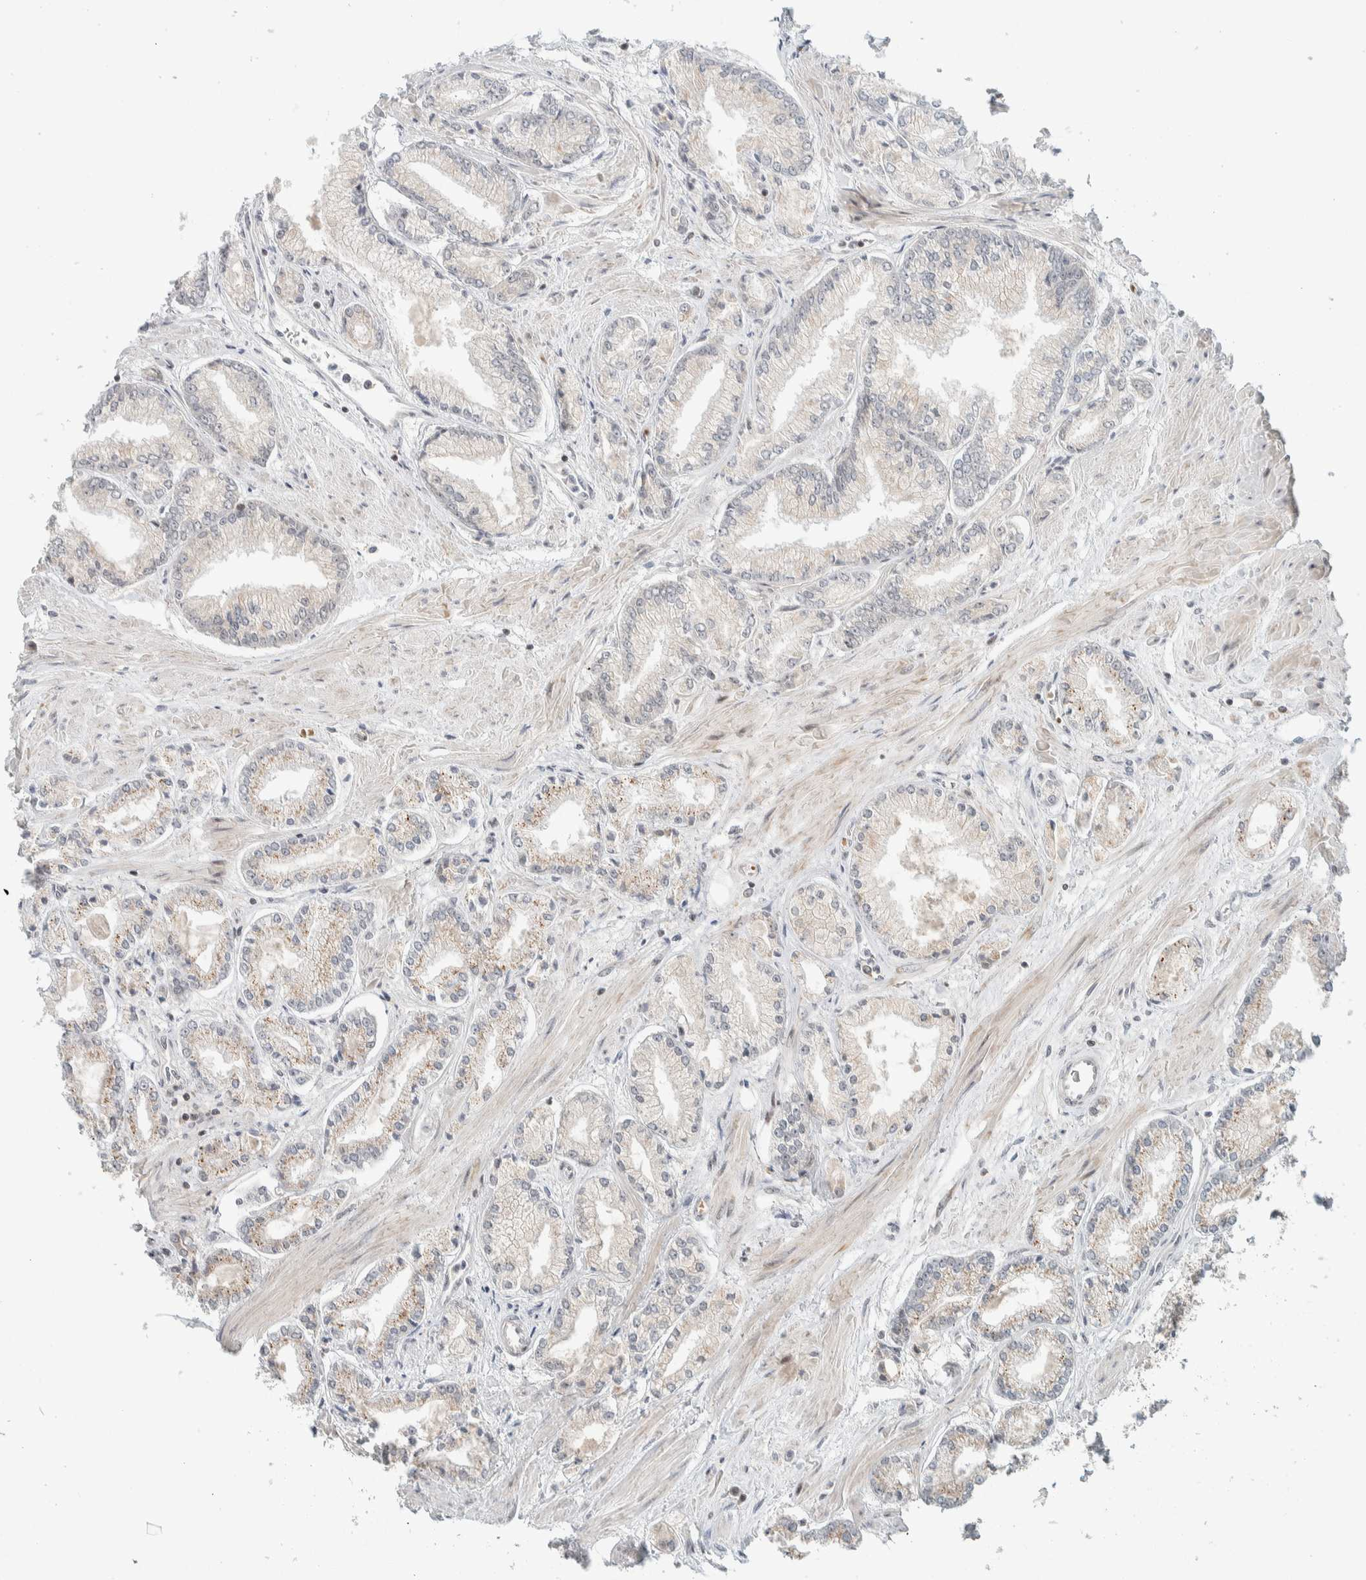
{"staining": {"intensity": "weak", "quantity": "<25%", "location": "cytoplasmic/membranous"}, "tissue": "prostate cancer", "cell_type": "Tumor cells", "image_type": "cancer", "snomed": [{"axis": "morphology", "description": "Adenocarcinoma, Low grade"}, {"axis": "topography", "description": "Prostate"}], "caption": "Micrograph shows no protein expression in tumor cells of adenocarcinoma (low-grade) (prostate) tissue.", "gene": "ZBTB2", "patient": {"sex": "male", "age": 52}}